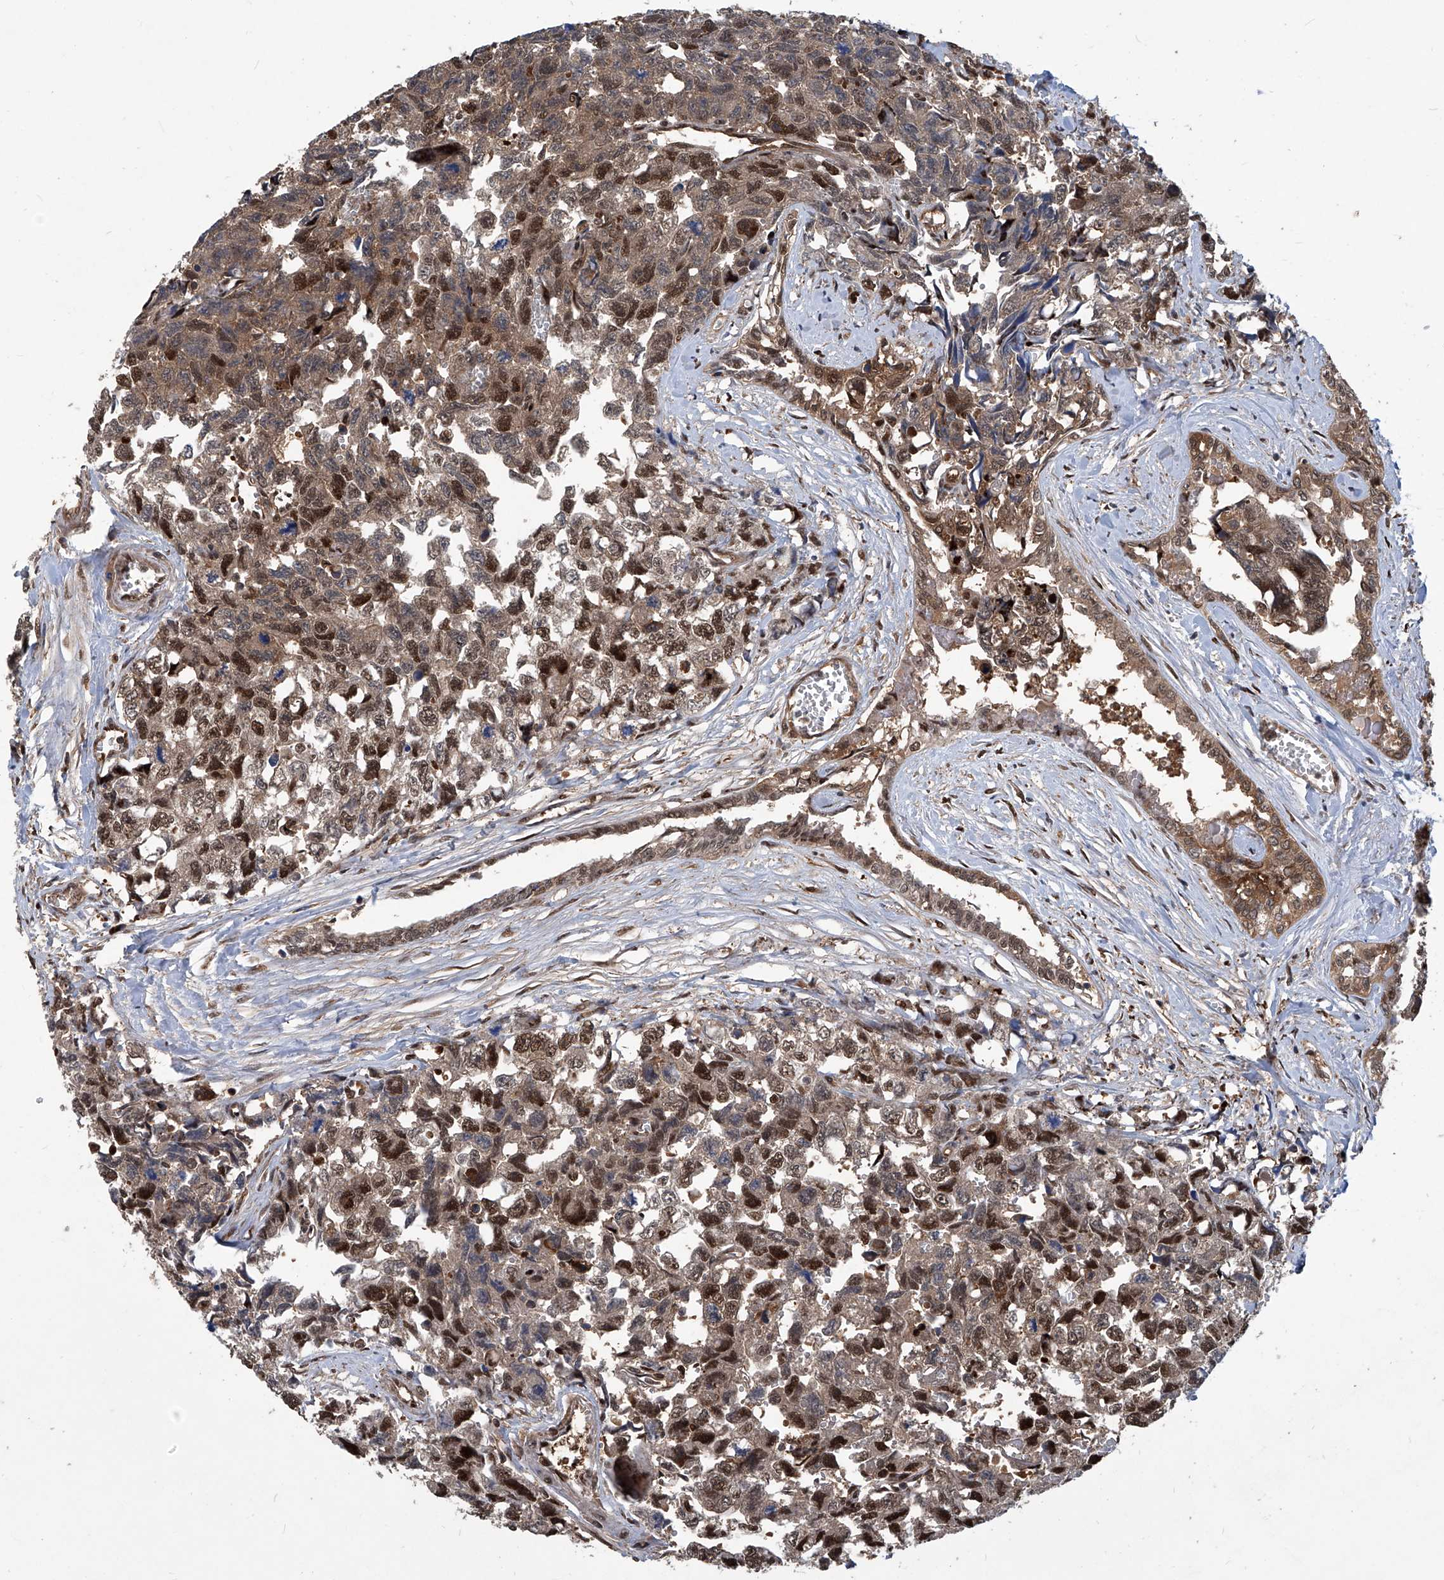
{"staining": {"intensity": "strong", "quantity": "25%-75%", "location": "nuclear"}, "tissue": "testis cancer", "cell_type": "Tumor cells", "image_type": "cancer", "snomed": [{"axis": "morphology", "description": "Carcinoma, Embryonal, NOS"}, {"axis": "topography", "description": "Testis"}], "caption": "Immunohistochemical staining of human testis cancer displays high levels of strong nuclear protein staining in about 25%-75% of tumor cells.", "gene": "PSMB1", "patient": {"sex": "male", "age": 31}}